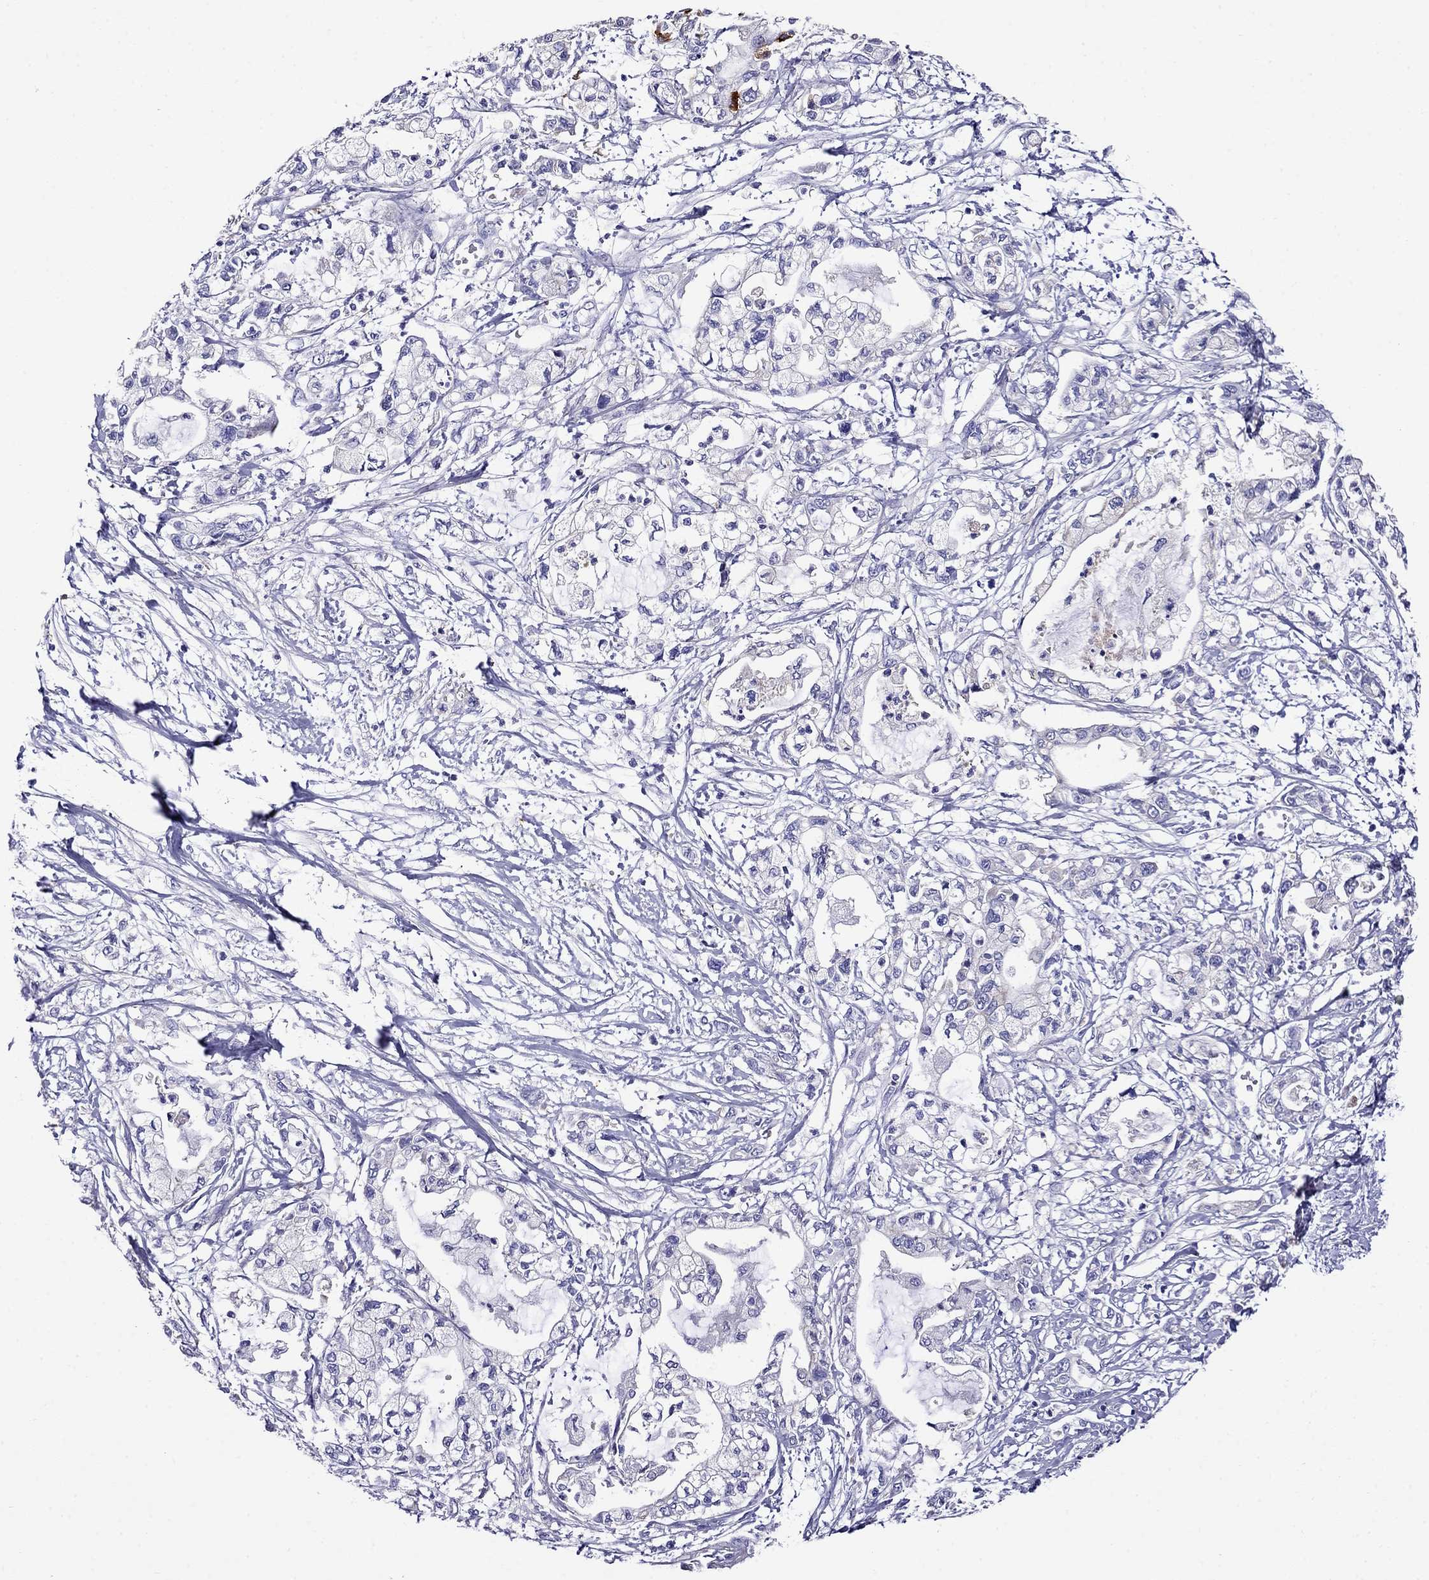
{"staining": {"intensity": "negative", "quantity": "none", "location": "none"}, "tissue": "pancreatic cancer", "cell_type": "Tumor cells", "image_type": "cancer", "snomed": [{"axis": "morphology", "description": "Adenocarcinoma, NOS"}, {"axis": "topography", "description": "Pancreas"}], "caption": "Immunohistochemical staining of pancreatic cancer (adenocarcinoma) displays no significant positivity in tumor cells. (DAB IHC visualized using brightfield microscopy, high magnification).", "gene": "SCG2", "patient": {"sex": "male", "age": 54}}